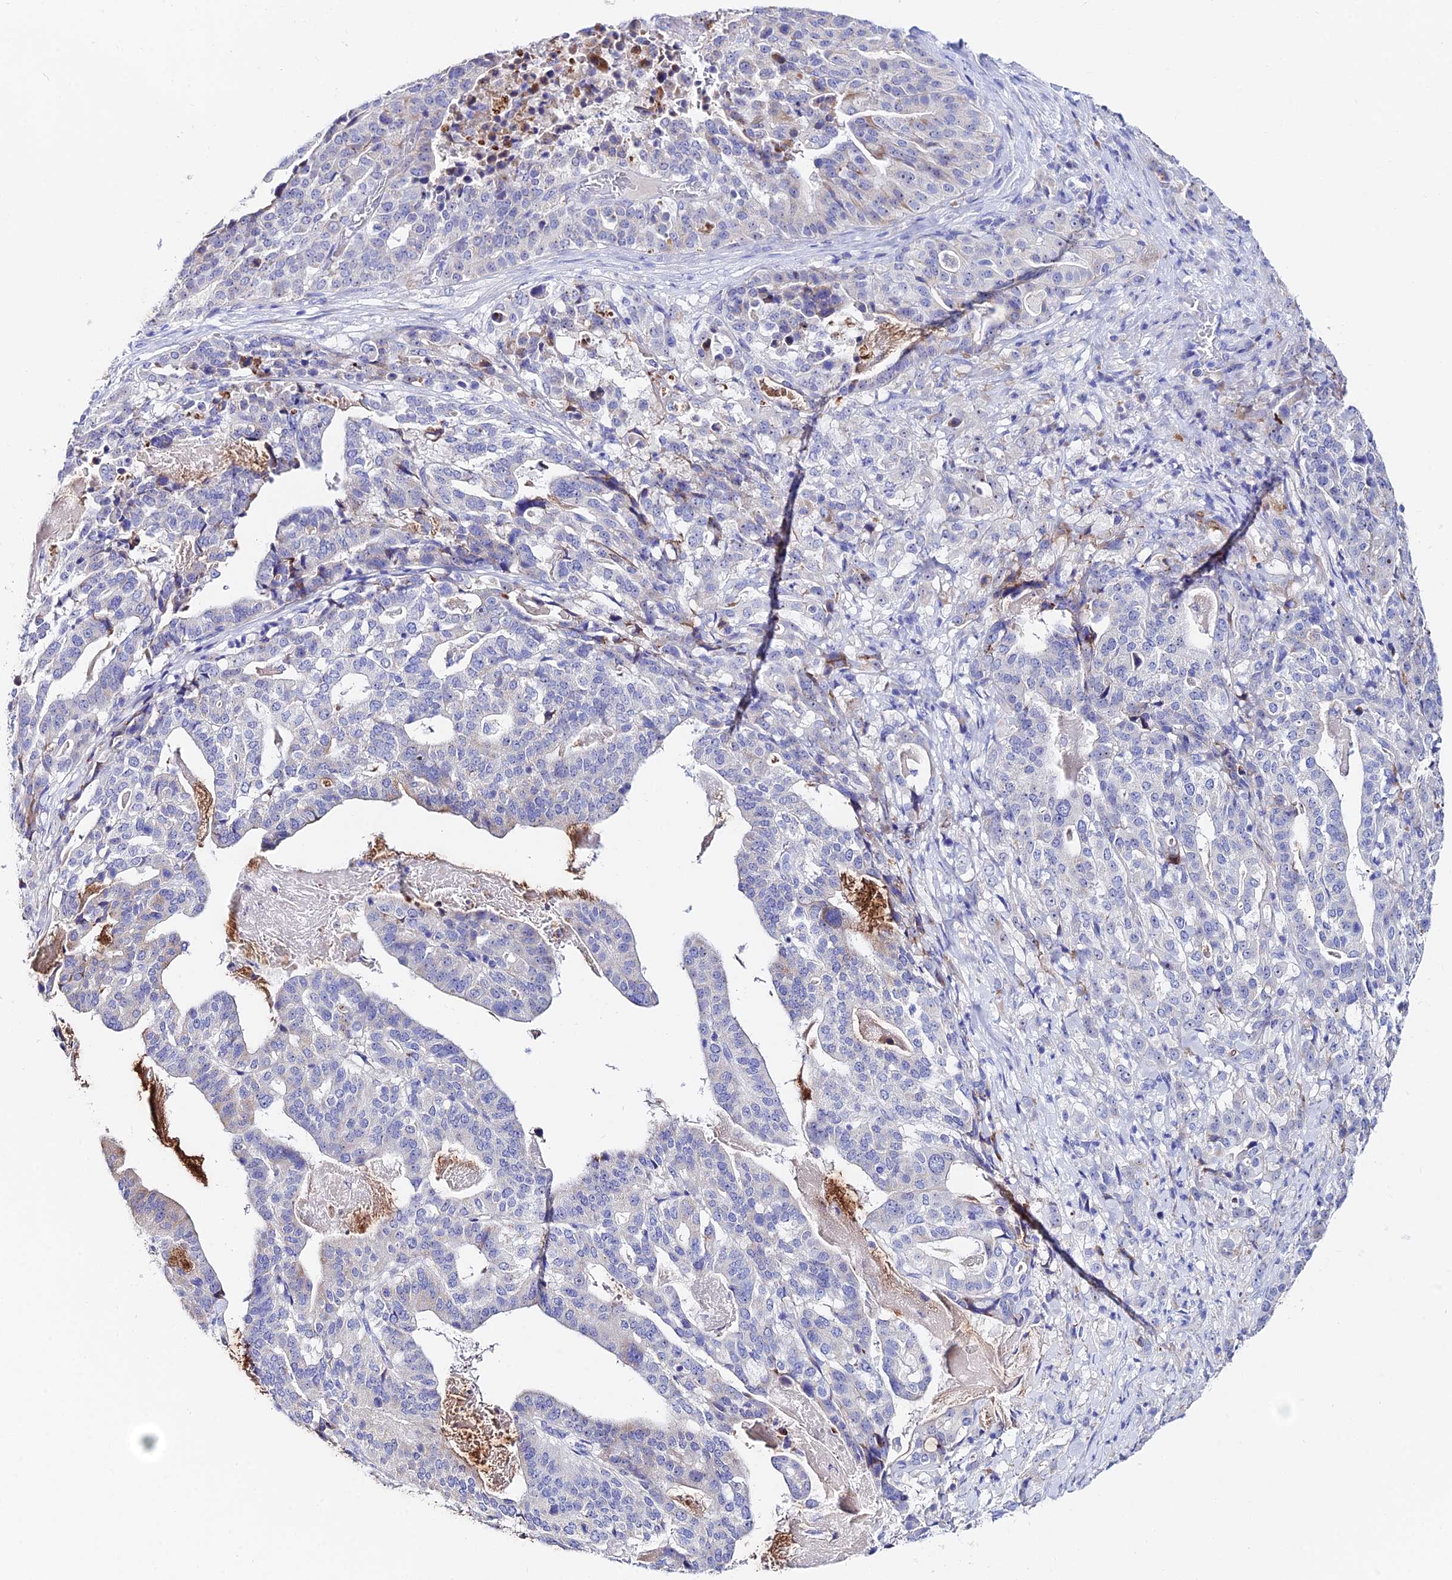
{"staining": {"intensity": "negative", "quantity": "none", "location": "none"}, "tissue": "stomach cancer", "cell_type": "Tumor cells", "image_type": "cancer", "snomed": [{"axis": "morphology", "description": "Adenocarcinoma, NOS"}, {"axis": "topography", "description": "Stomach"}], "caption": "This is a micrograph of IHC staining of stomach cancer, which shows no positivity in tumor cells. The staining is performed using DAB (3,3'-diaminobenzidine) brown chromogen with nuclei counter-stained in using hematoxylin.", "gene": "CEP41", "patient": {"sex": "male", "age": 48}}